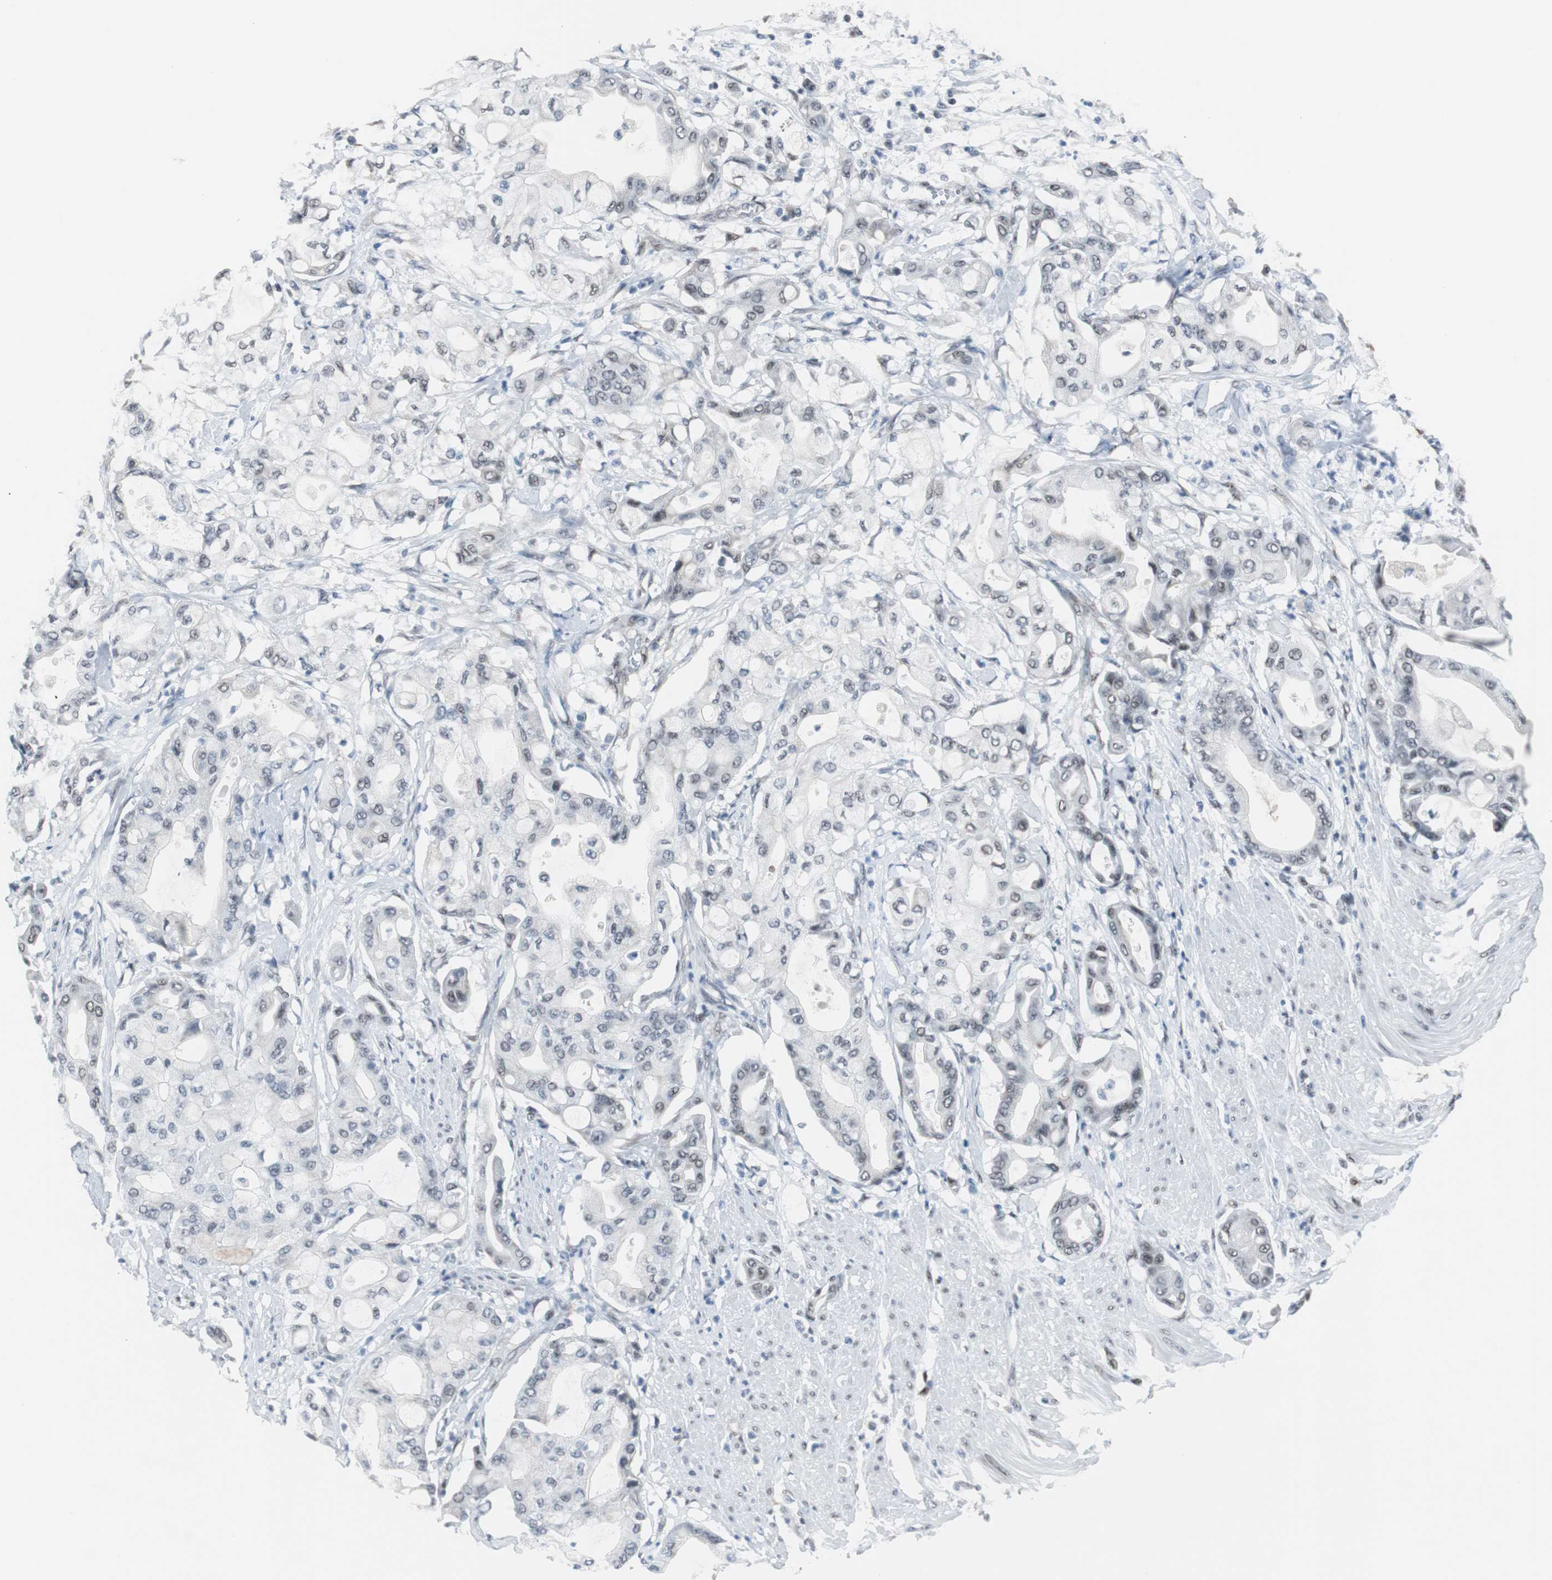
{"staining": {"intensity": "negative", "quantity": "none", "location": "none"}, "tissue": "pancreatic cancer", "cell_type": "Tumor cells", "image_type": "cancer", "snomed": [{"axis": "morphology", "description": "Adenocarcinoma, NOS"}, {"axis": "morphology", "description": "Adenocarcinoma, metastatic, NOS"}, {"axis": "topography", "description": "Lymph node"}, {"axis": "topography", "description": "Pancreas"}, {"axis": "topography", "description": "Duodenum"}], "caption": "DAB immunohistochemical staining of pancreatic cancer (metastatic adenocarcinoma) displays no significant positivity in tumor cells.", "gene": "ZHX2", "patient": {"sex": "female", "age": 64}}